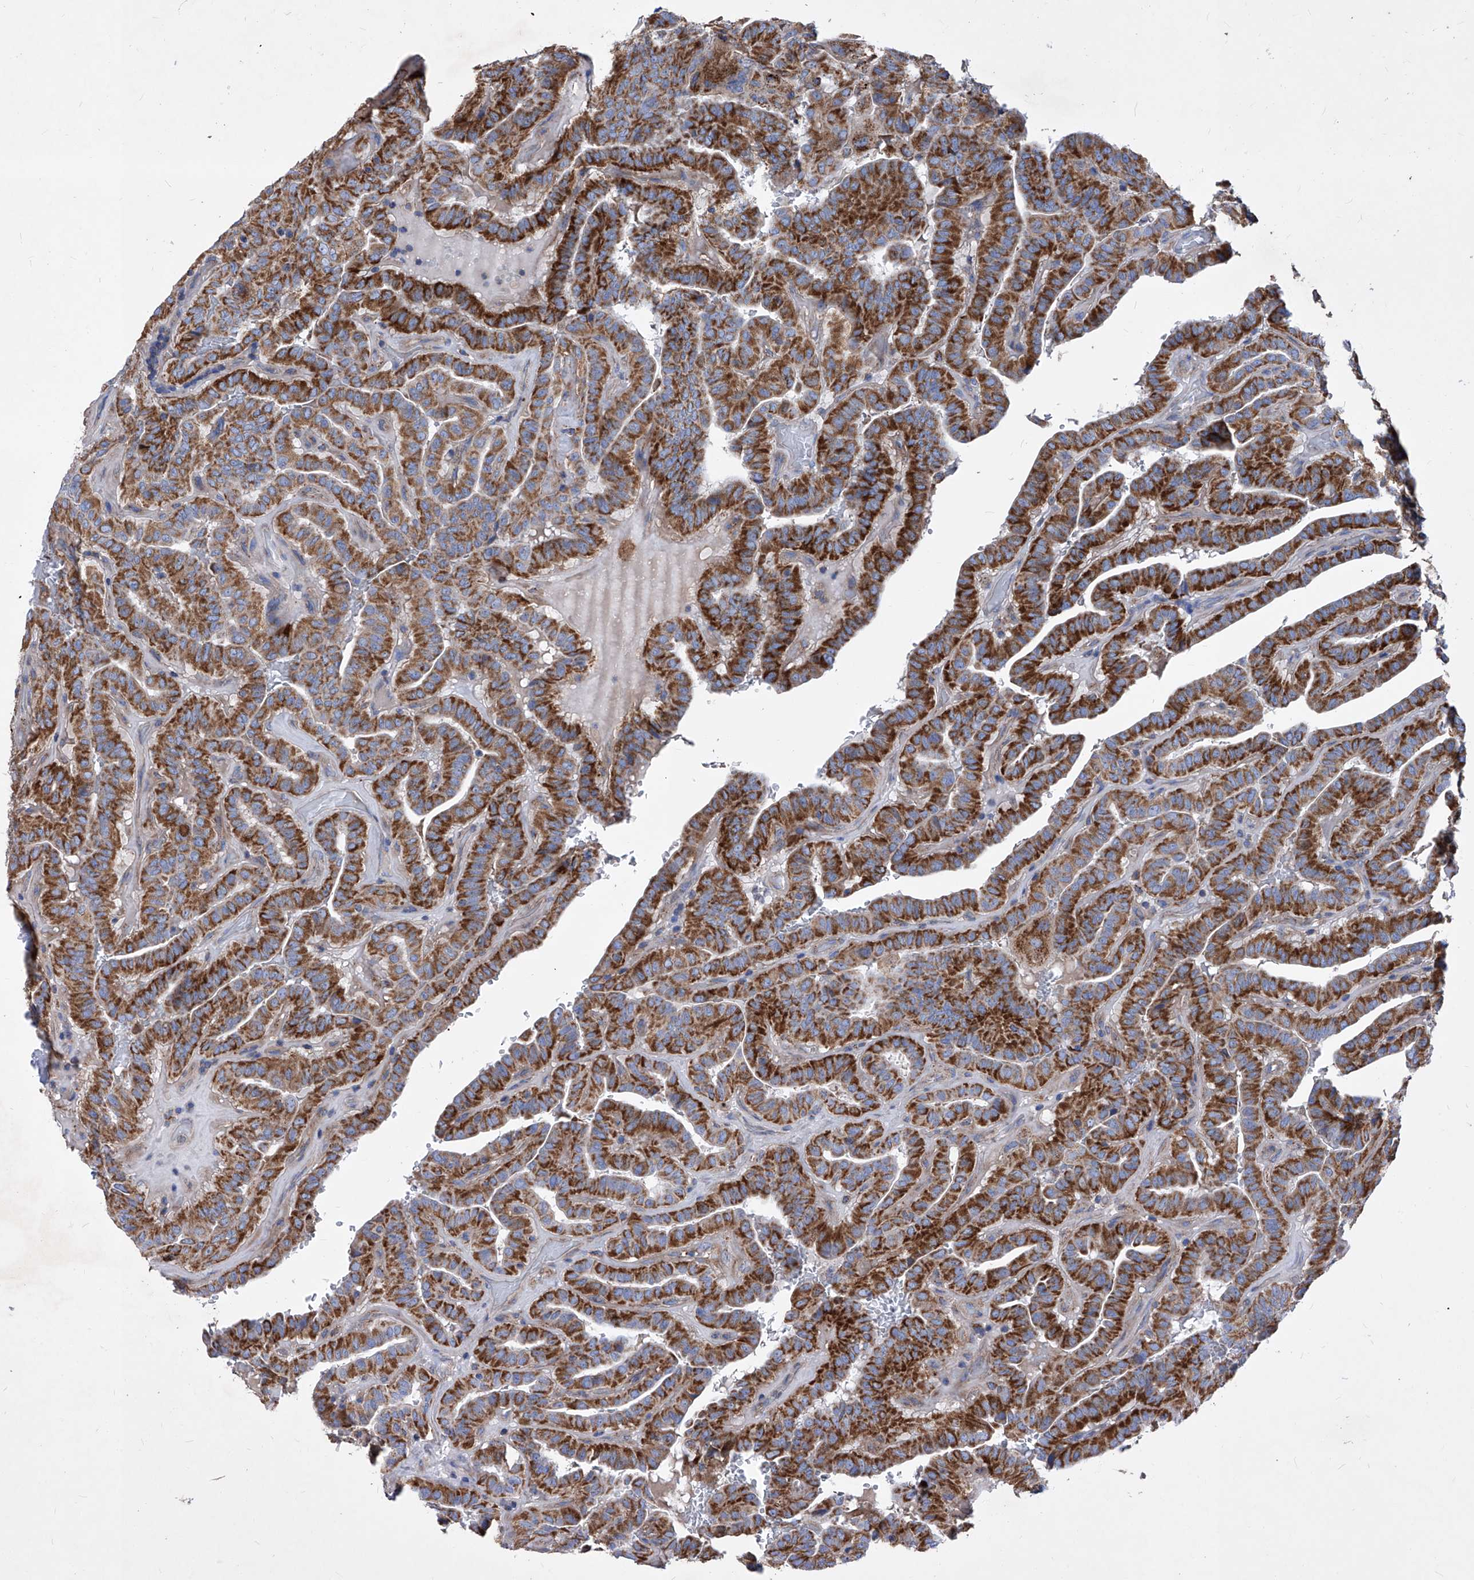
{"staining": {"intensity": "strong", "quantity": ">75%", "location": "cytoplasmic/membranous"}, "tissue": "thyroid cancer", "cell_type": "Tumor cells", "image_type": "cancer", "snomed": [{"axis": "morphology", "description": "Papillary adenocarcinoma, NOS"}, {"axis": "topography", "description": "Thyroid gland"}], "caption": "Tumor cells demonstrate strong cytoplasmic/membranous positivity in approximately >75% of cells in thyroid cancer. The protein of interest is shown in brown color, while the nuclei are stained blue.", "gene": "HRNR", "patient": {"sex": "male", "age": 77}}